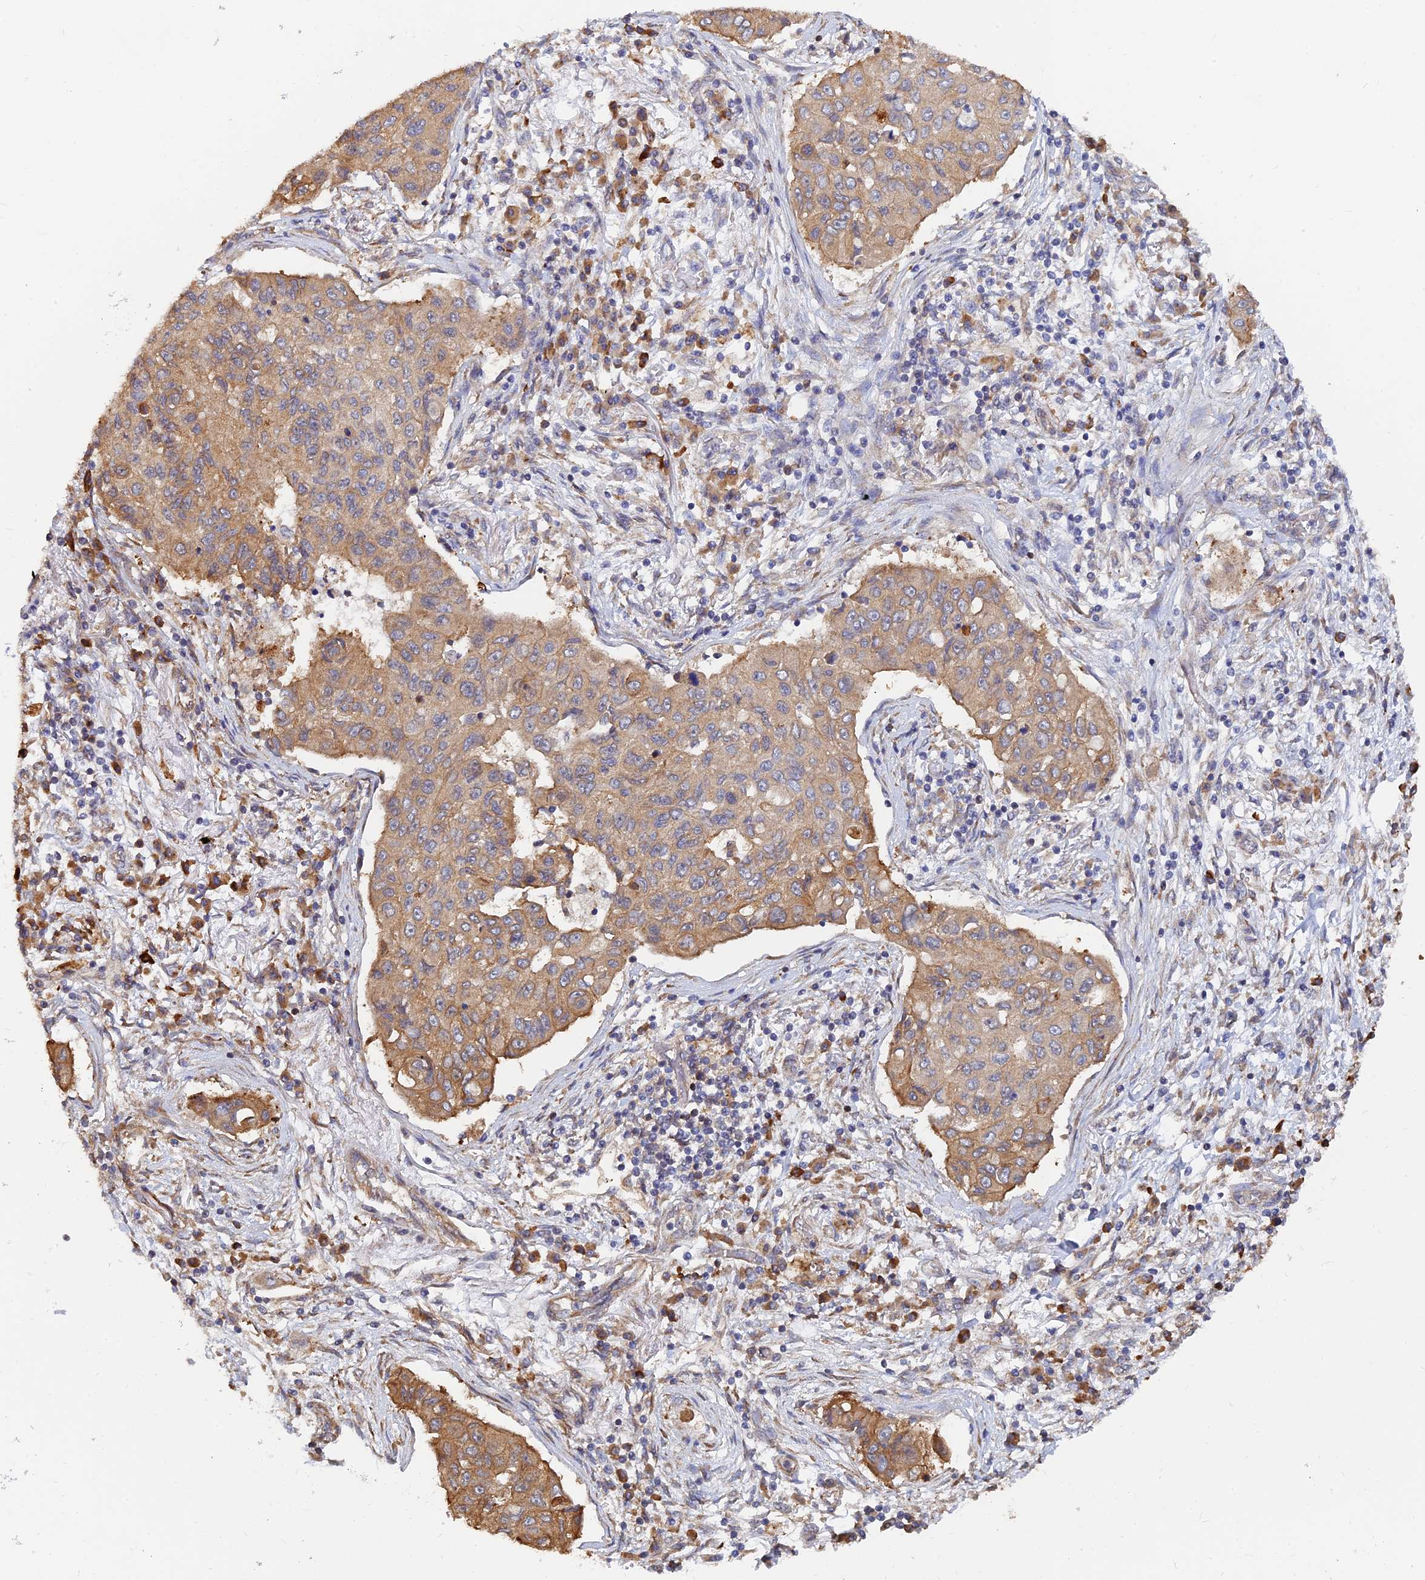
{"staining": {"intensity": "moderate", "quantity": ">75%", "location": "cytoplasmic/membranous"}, "tissue": "lung cancer", "cell_type": "Tumor cells", "image_type": "cancer", "snomed": [{"axis": "morphology", "description": "Squamous cell carcinoma, NOS"}, {"axis": "topography", "description": "Lung"}], "caption": "This micrograph reveals IHC staining of human squamous cell carcinoma (lung), with medium moderate cytoplasmic/membranous expression in approximately >75% of tumor cells.", "gene": "WBP11", "patient": {"sex": "male", "age": 74}}